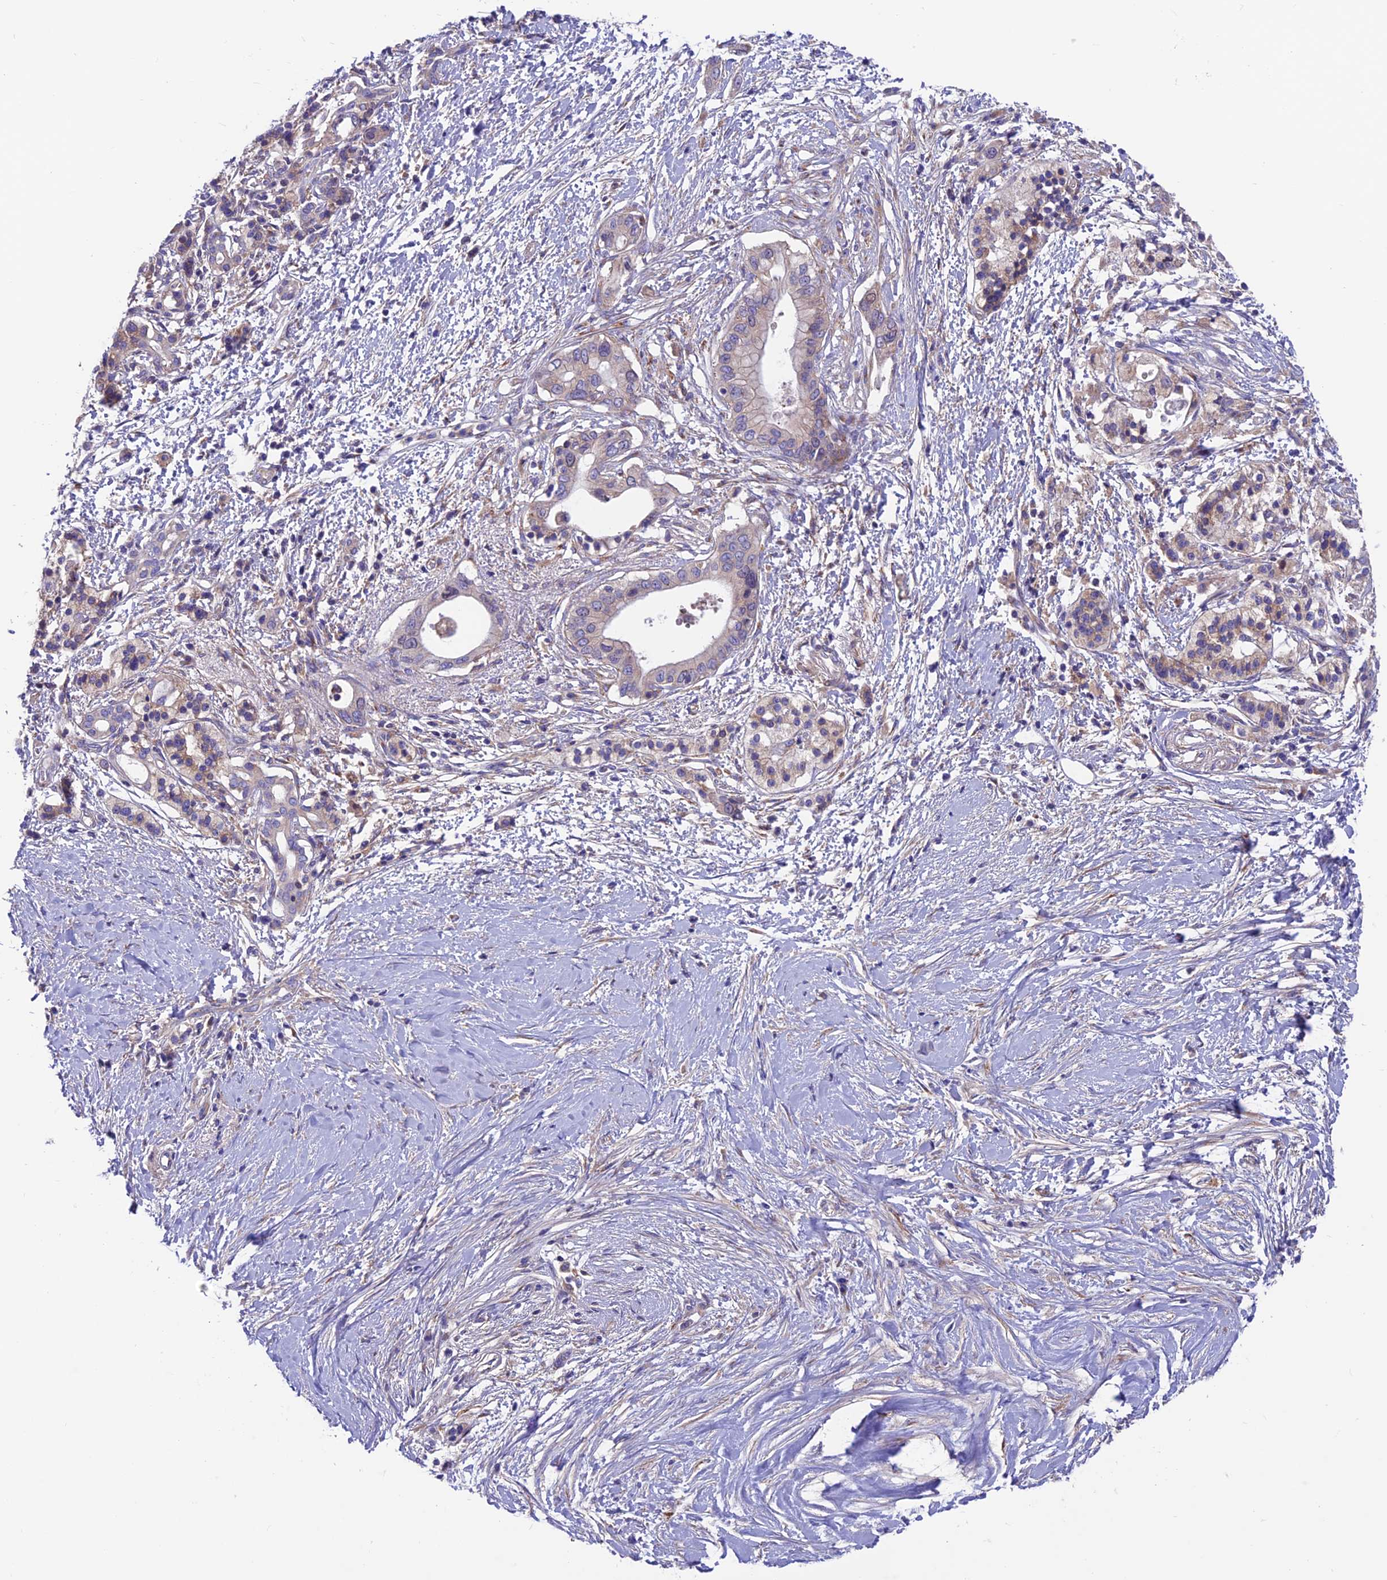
{"staining": {"intensity": "weak", "quantity": "25%-75%", "location": "cytoplasmic/membranous"}, "tissue": "pancreatic cancer", "cell_type": "Tumor cells", "image_type": "cancer", "snomed": [{"axis": "morphology", "description": "Normal tissue, NOS"}, {"axis": "morphology", "description": "Adenocarcinoma, NOS"}, {"axis": "topography", "description": "Pancreas"}, {"axis": "topography", "description": "Peripheral nerve tissue"}], "caption": "Brown immunohistochemical staining in pancreatic adenocarcinoma reveals weak cytoplasmic/membranous positivity in approximately 25%-75% of tumor cells.", "gene": "VPS16", "patient": {"sex": "male", "age": 59}}